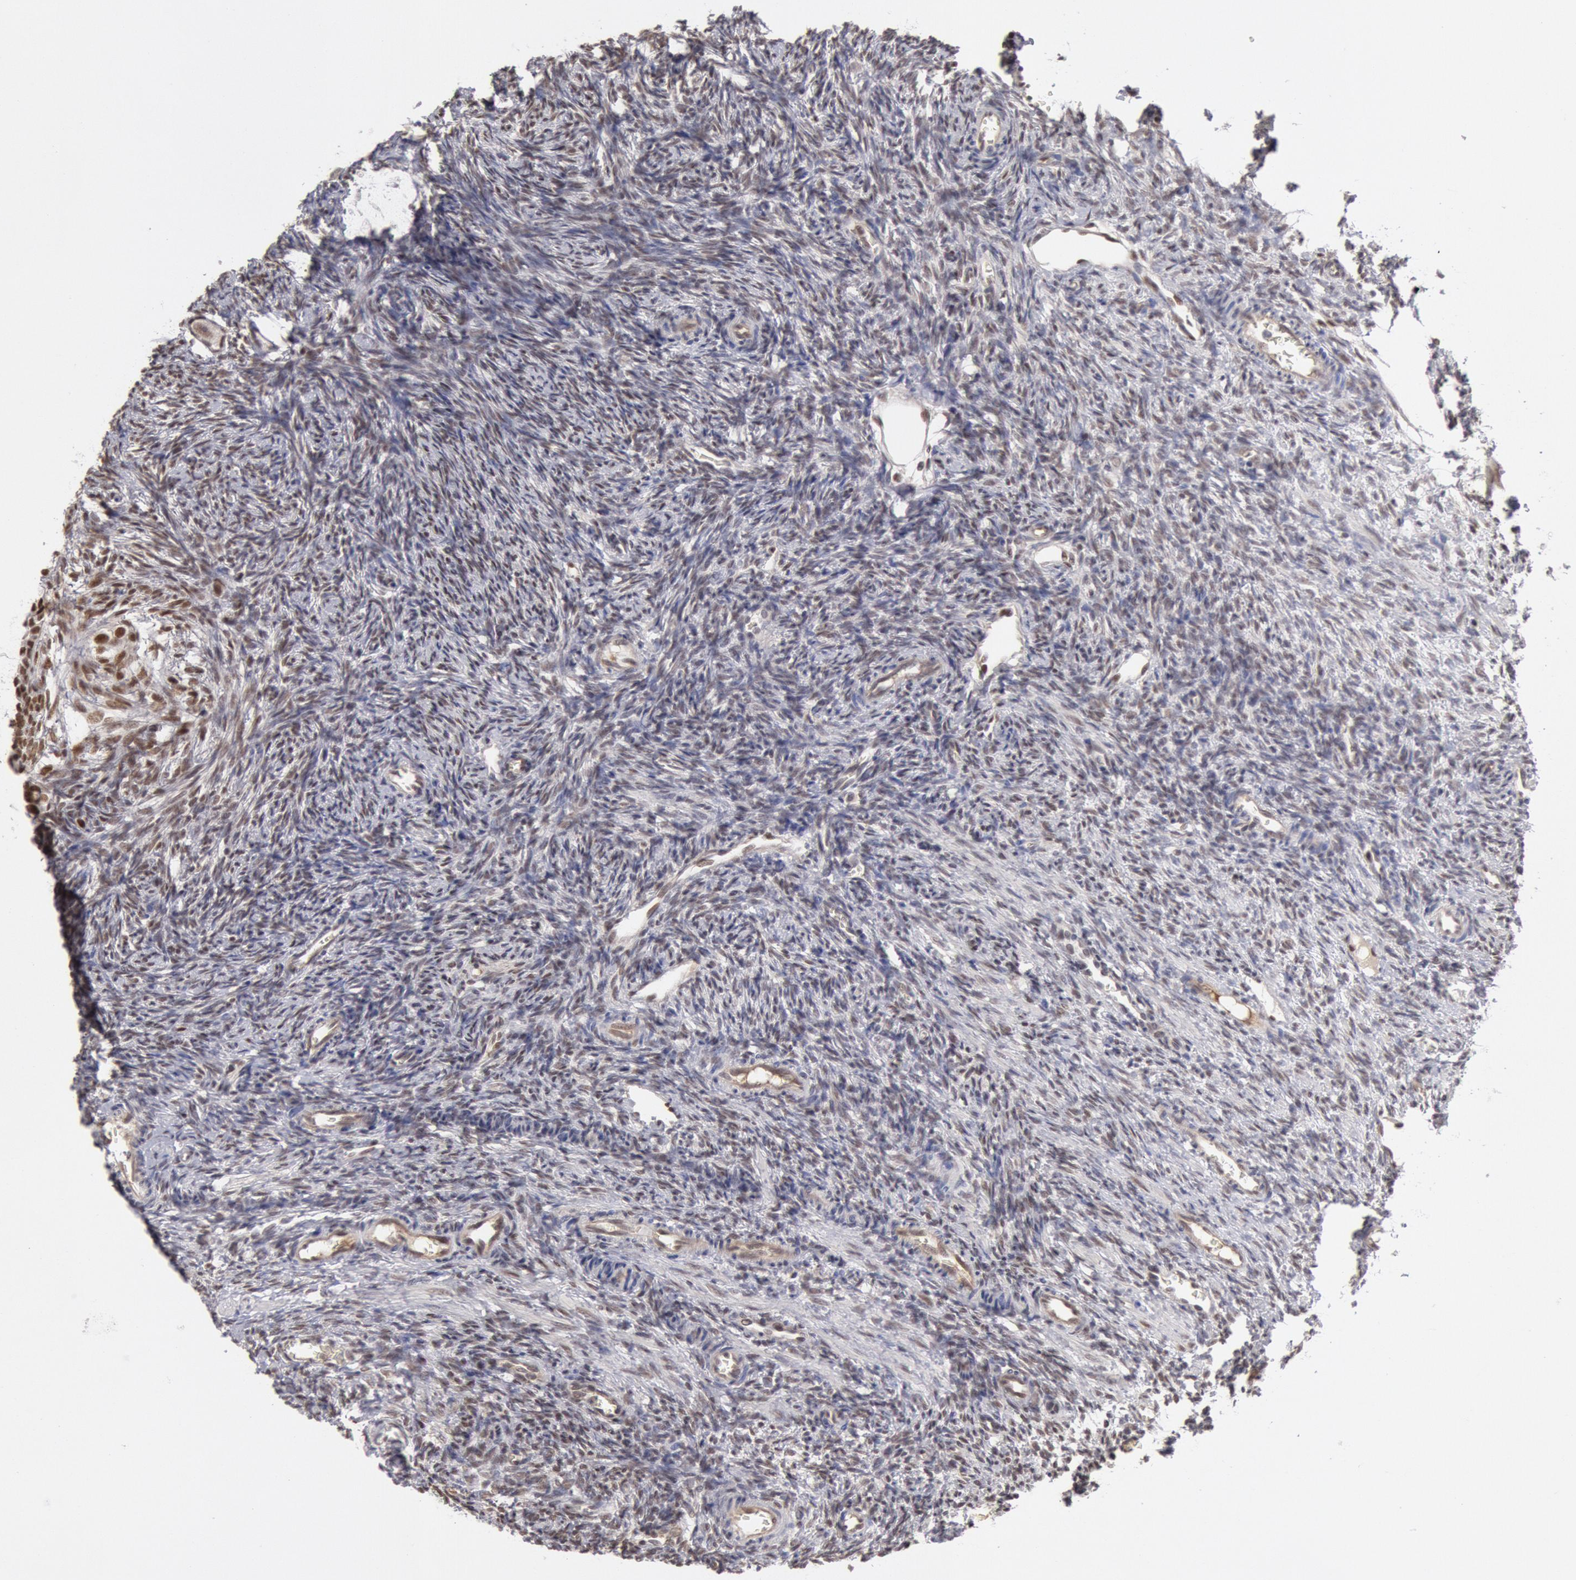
{"staining": {"intensity": "negative", "quantity": "none", "location": "none"}, "tissue": "ovary", "cell_type": "Ovarian stroma cells", "image_type": "normal", "snomed": [{"axis": "morphology", "description": "Normal tissue, NOS"}, {"axis": "topography", "description": "Ovary"}], "caption": "IHC of normal human ovary exhibits no positivity in ovarian stroma cells.", "gene": "PPP4R3B", "patient": {"sex": "female", "age": 27}}